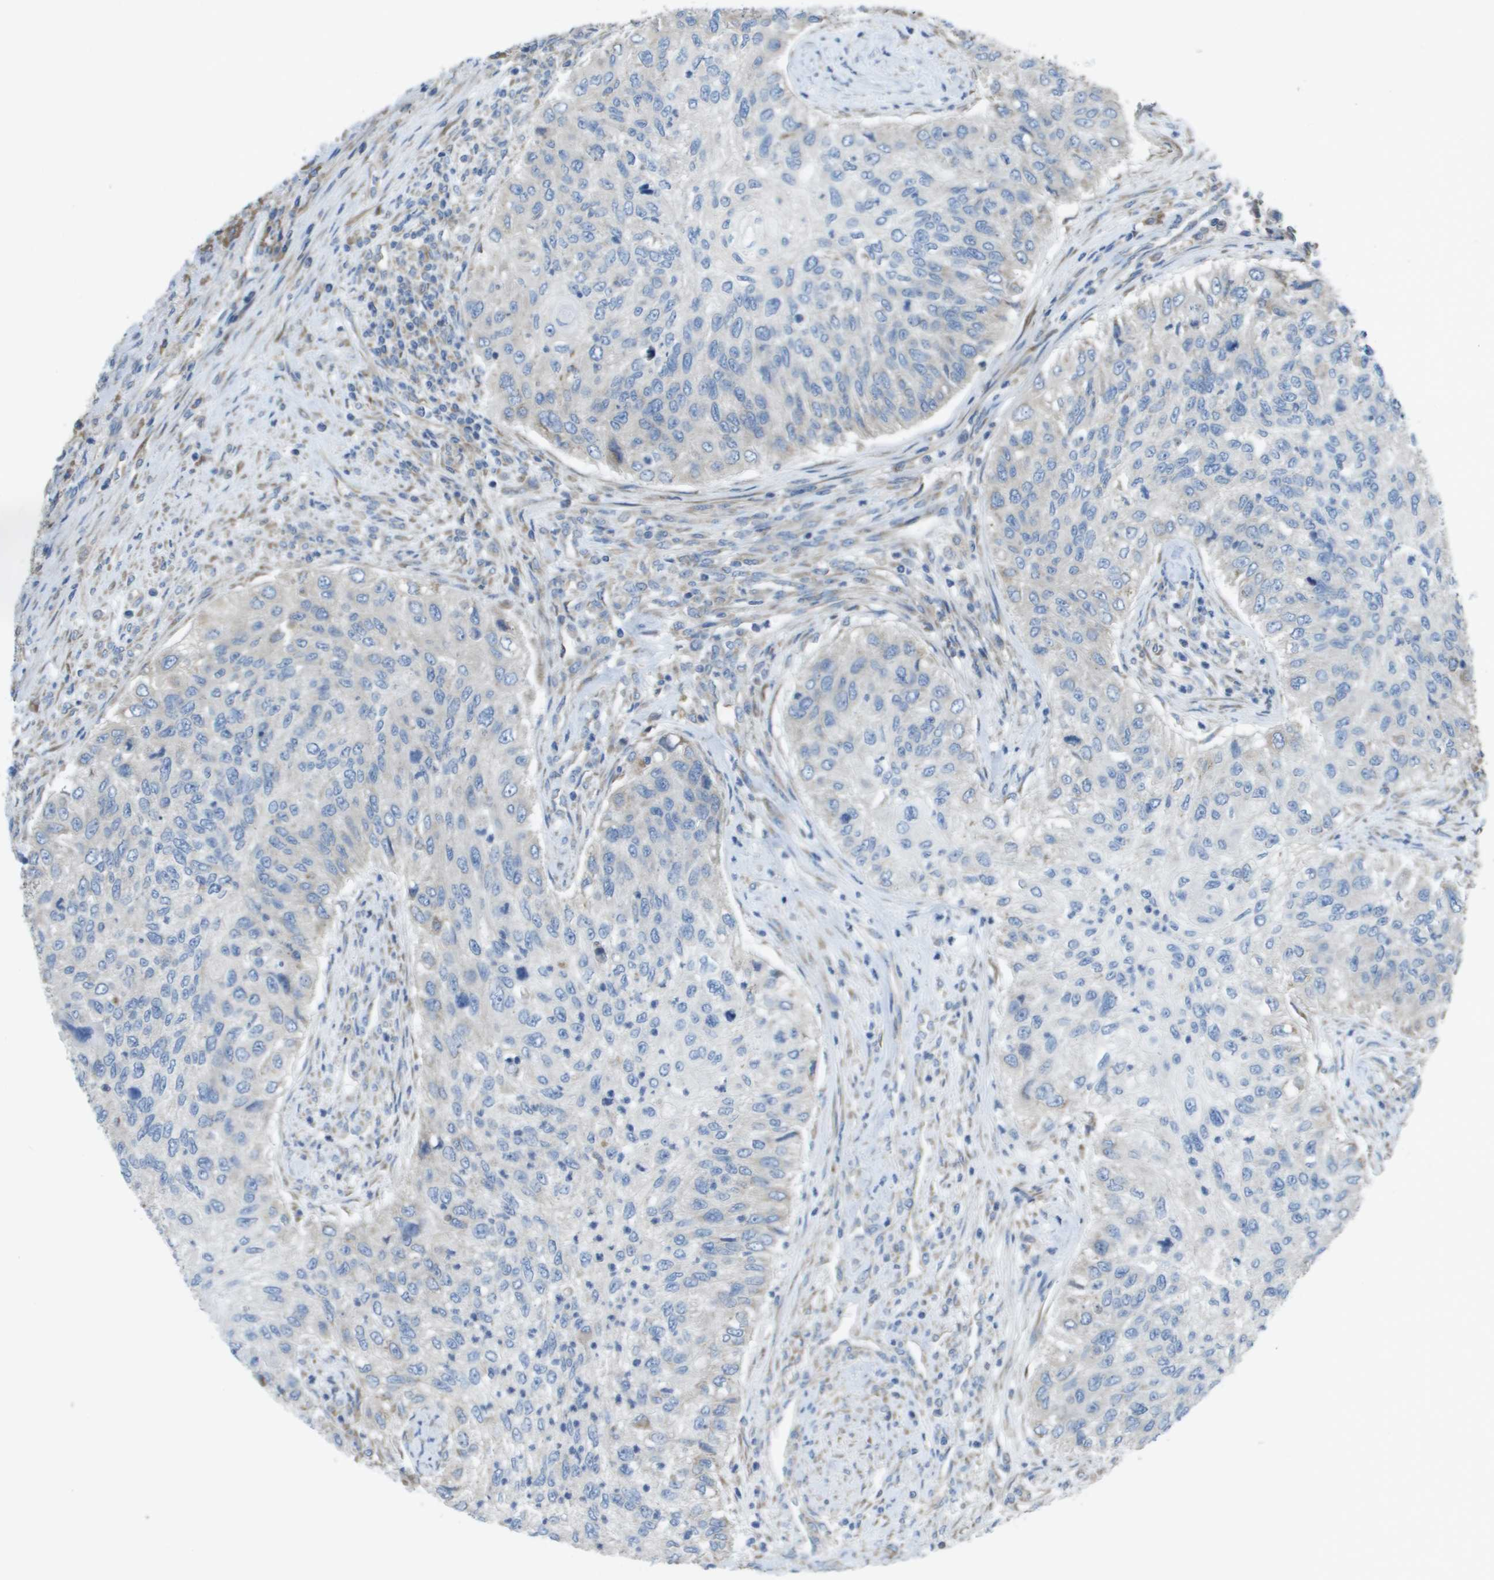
{"staining": {"intensity": "negative", "quantity": "none", "location": "none"}, "tissue": "urothelial cancer", "cell_type": "Tumor cells", "image_type": "cancer", "snomed": [{"axis": "morphology", "description": "Urothelial carcinoma, High grade"}, {"axis": "topography", "description": "Urinary bladder"}], "caption": "Immunohistochemistry (IHC) photomicrograph of neoplastic tissue: human urothelial carcinoma (high-grade) stained with DAB (3,3'-diaminobenzidine) reveals no significant protein expression in tumor cells.", "gene": "CLCN2", "patient": {"sex": "female", "age": 60}}